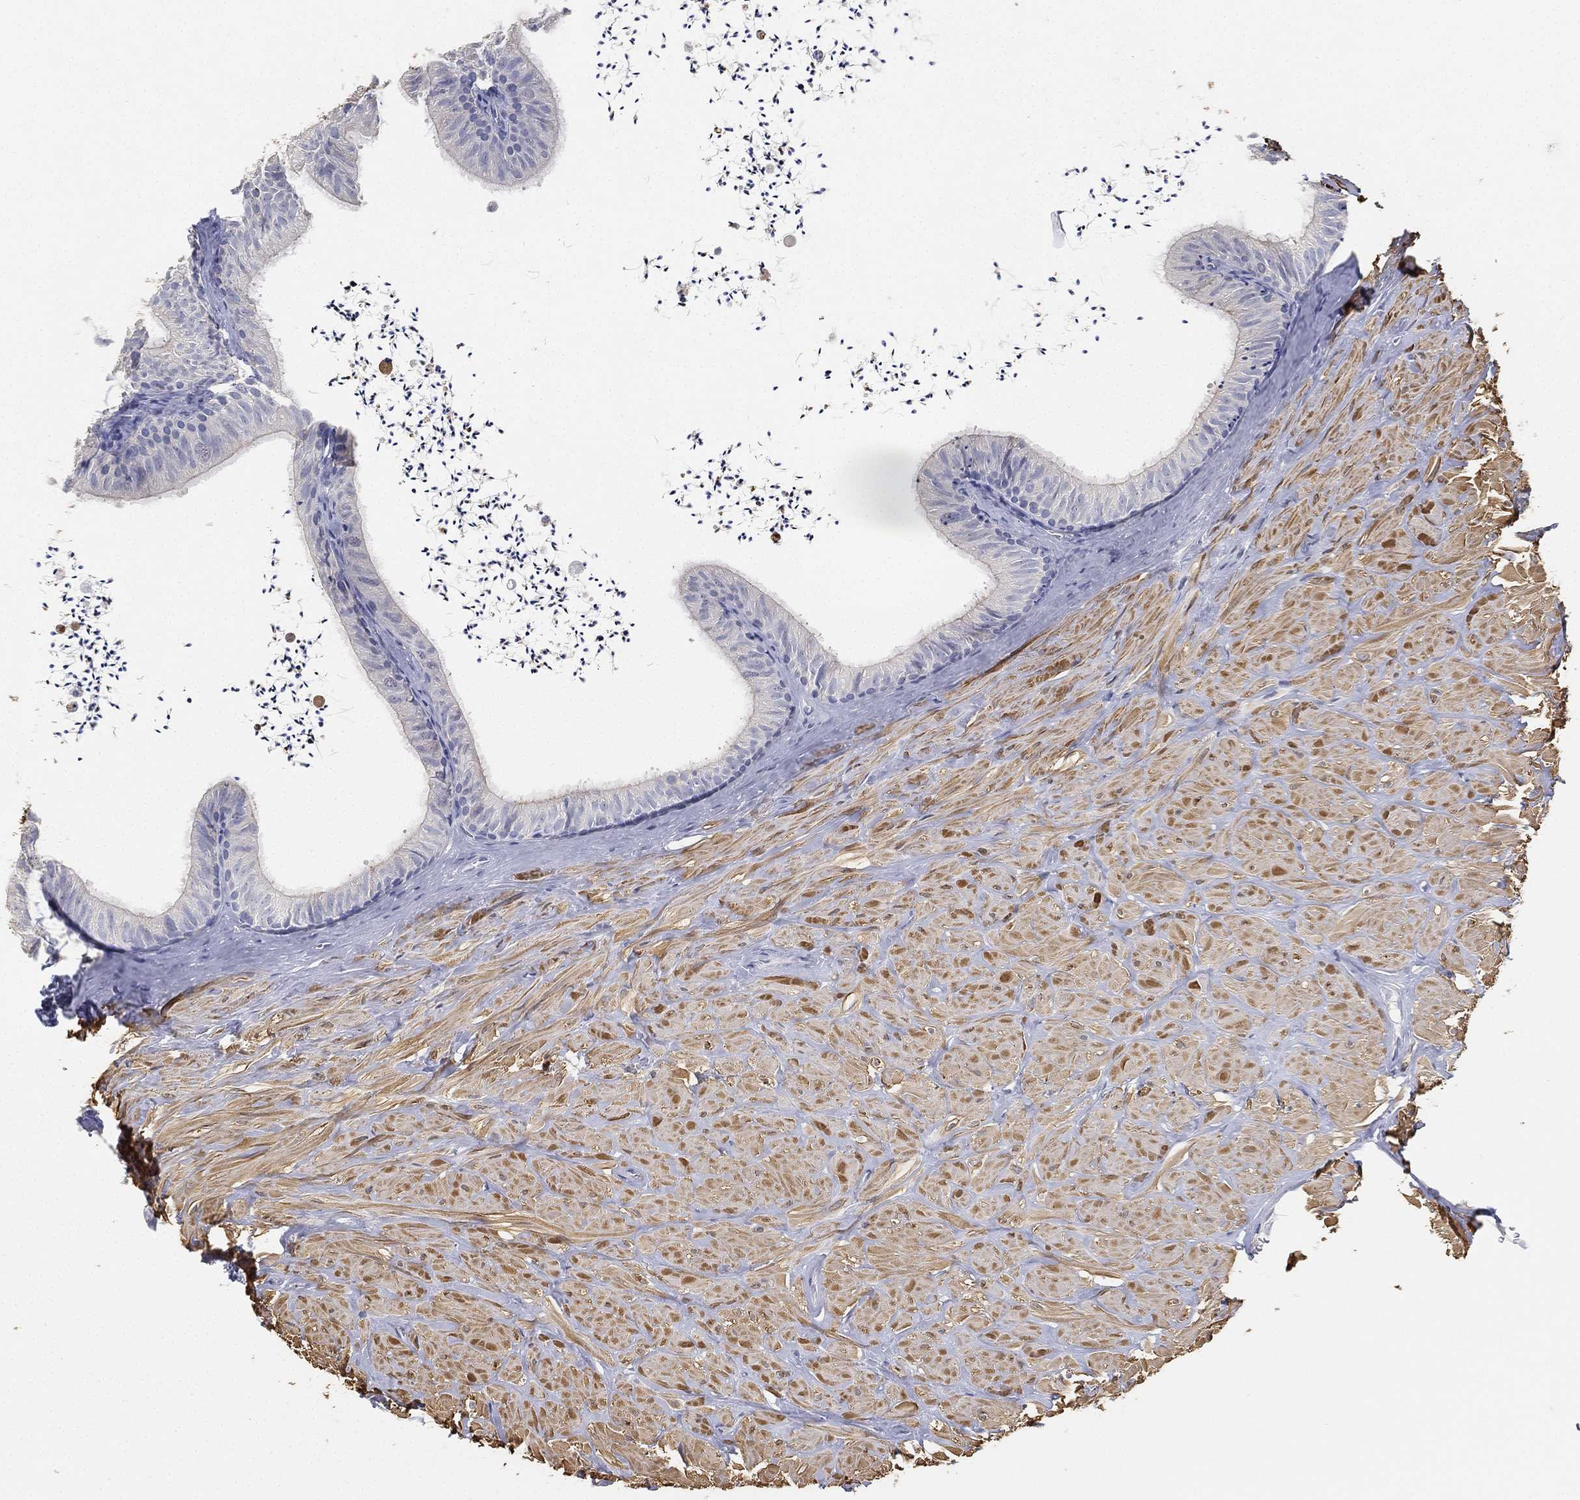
{"staining": {"intensity": "negative", "quantity": "none", "location": "none"}, "tissue": "epididymis", "cell_type": "Glandular cells", "image_type": "normal", "snomed": [{"axis": "morphology", "description": "Normal tissue, NOS"}, {"axis": "topography", "description": "Epididymis"}], "caption": "The photomicrograph displays no significant positivity in glandular cells of epididymis.", "gene": "FAM187B", "patient": {"sex": "male", "age": 32}}